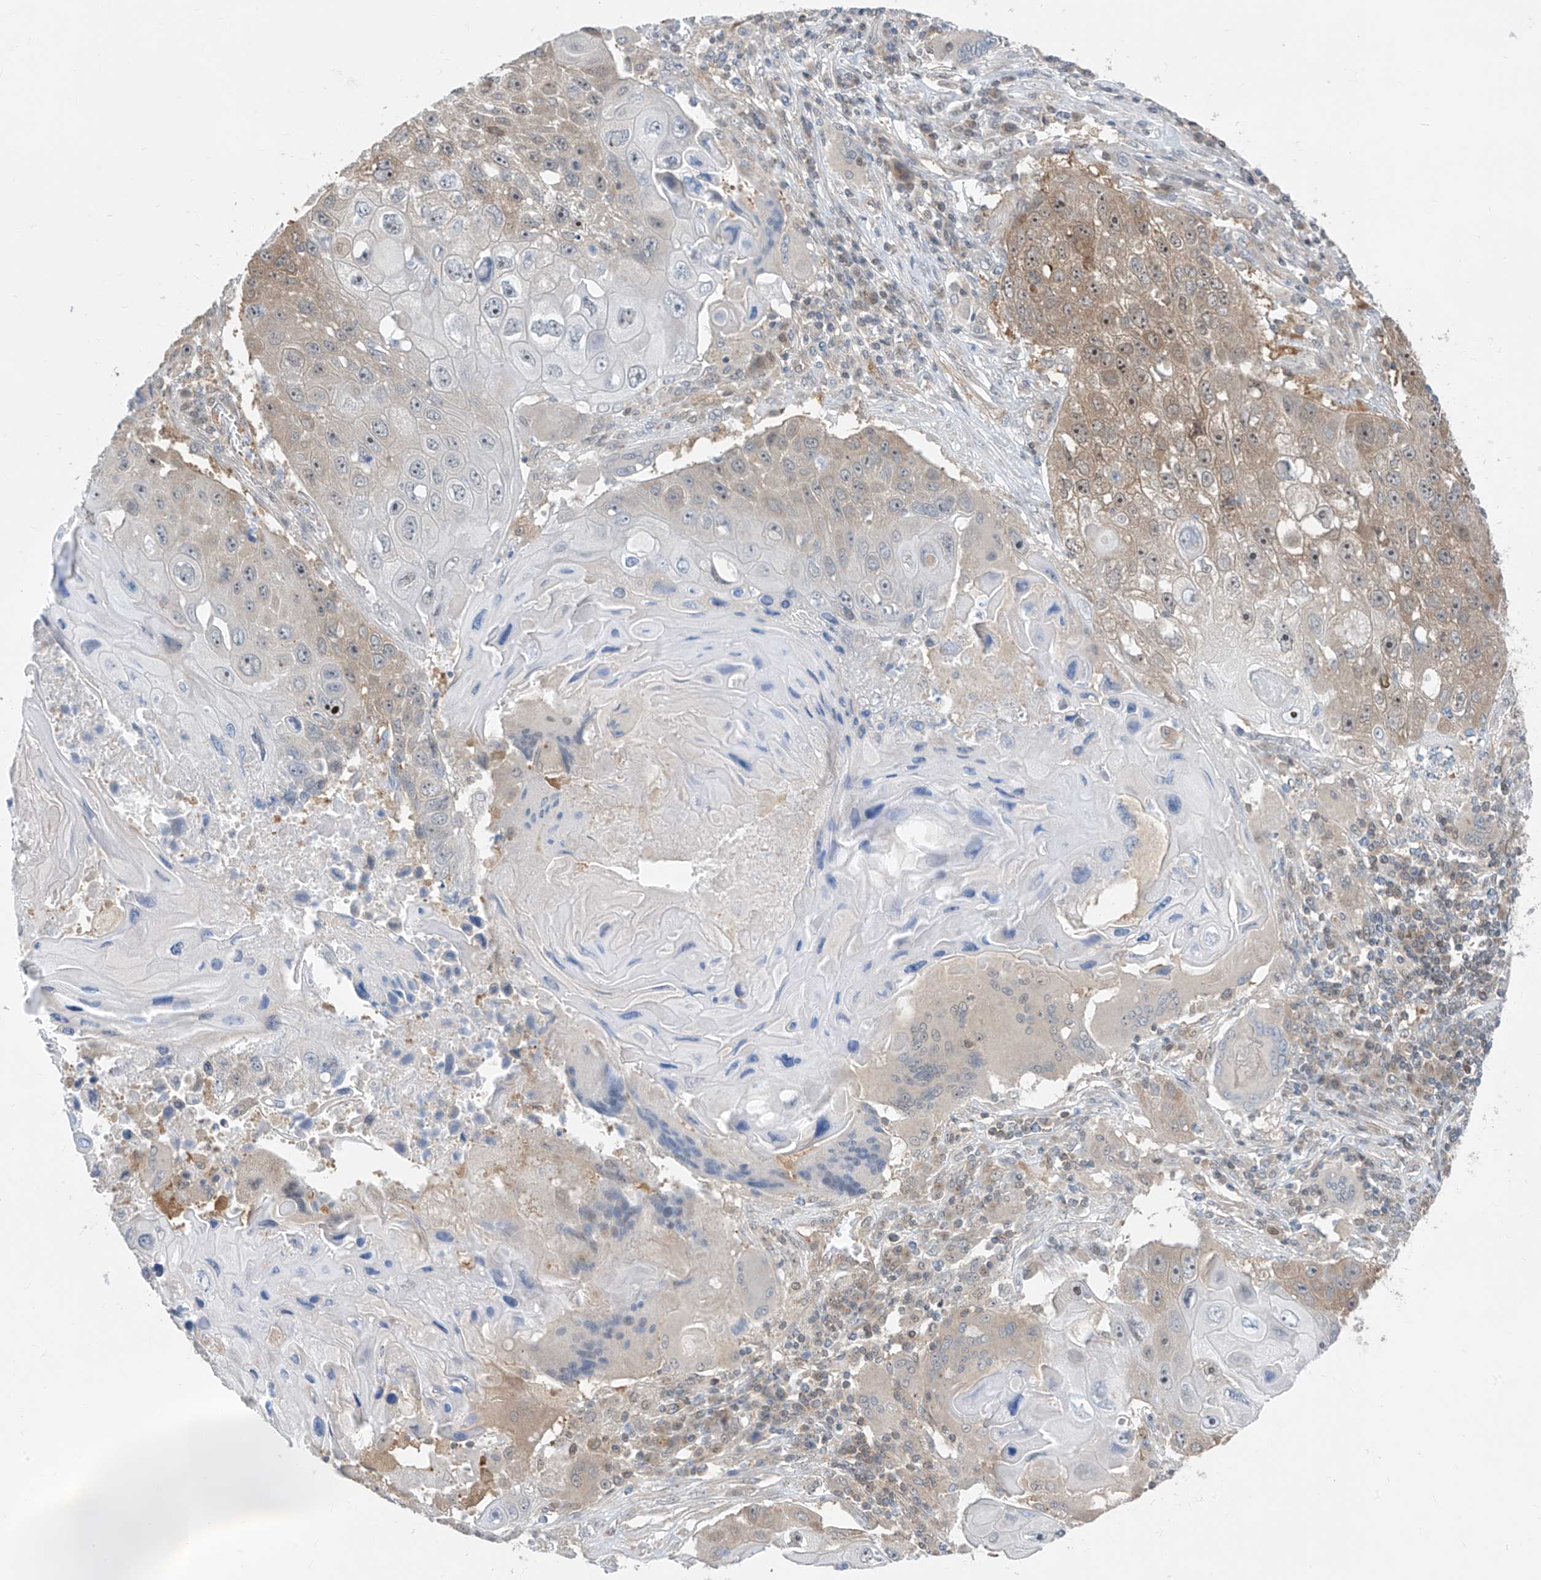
{"staining": {"intensity": "moderate", "quantity": "25%-75%", "location": "cytoplasmic/membranous"}, "tissue": "lung cancer", "cell_type": "Tumor cells", "image_type": "cancer", "snomed": [{"axis": "morphology", "description": "Squamous cell carcinoma, NOS"}, {"axis": "topography", "description": "Lung"}], "caption": "Protein analysis of lung cancer (squamous cell carcinoma) tissue shows moderate cytoplasmic/membranous positivity in approximately 25%-75% of tumor cells. The staining is performed using DAB brown chromogen to label protein expression. The nuclei are counter-stained blue using hematoxylin.", "gene": "TTC38", "patient": {"sex": "male", "age": 61}}